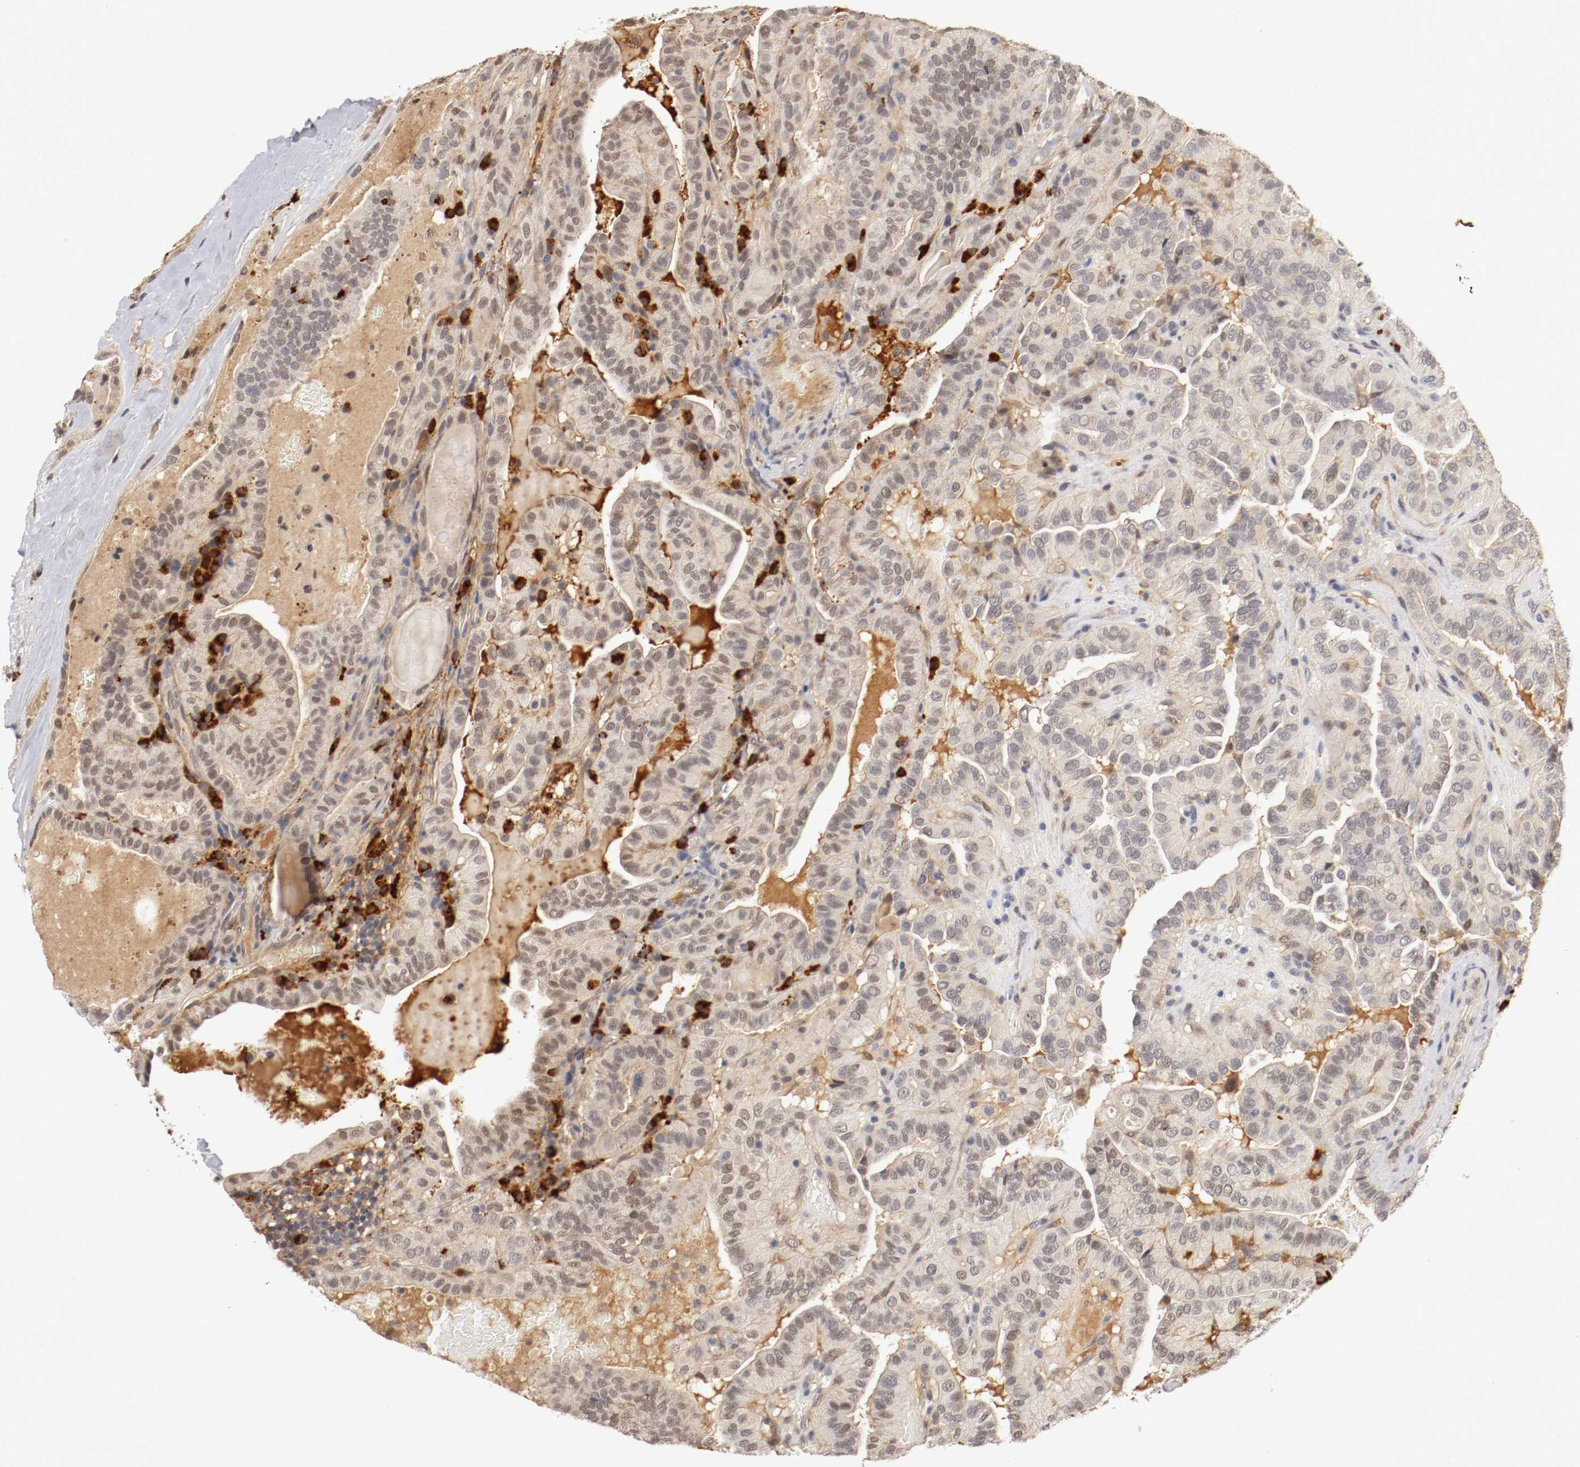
{"staining": {"intensity": "weak", "quantity": "<25%", "location": "cytoplasmic/membranous,nuclear"}, "tissue": "thyroid cancer", "cell_type": "Tumor cells", "image_type": "cancer", "snomed": [{"axis": "morphology", "description": "Papillary adenocarcinoma, NOS"}, {"axis": "topography", "description": "Thyroid gland"}], "caption": "Immunohistochemistry (IHC) photomicrograph of neoplastic tissue: human thyroid cancer (papillary adenocarcinoma) stained with DAB (3,3'-diaminobenzidine) demonstrates no significant protein positivity in tumor cells.", "gene": "DNMT3B", "patient": {"sex": "male", "age": 77}}